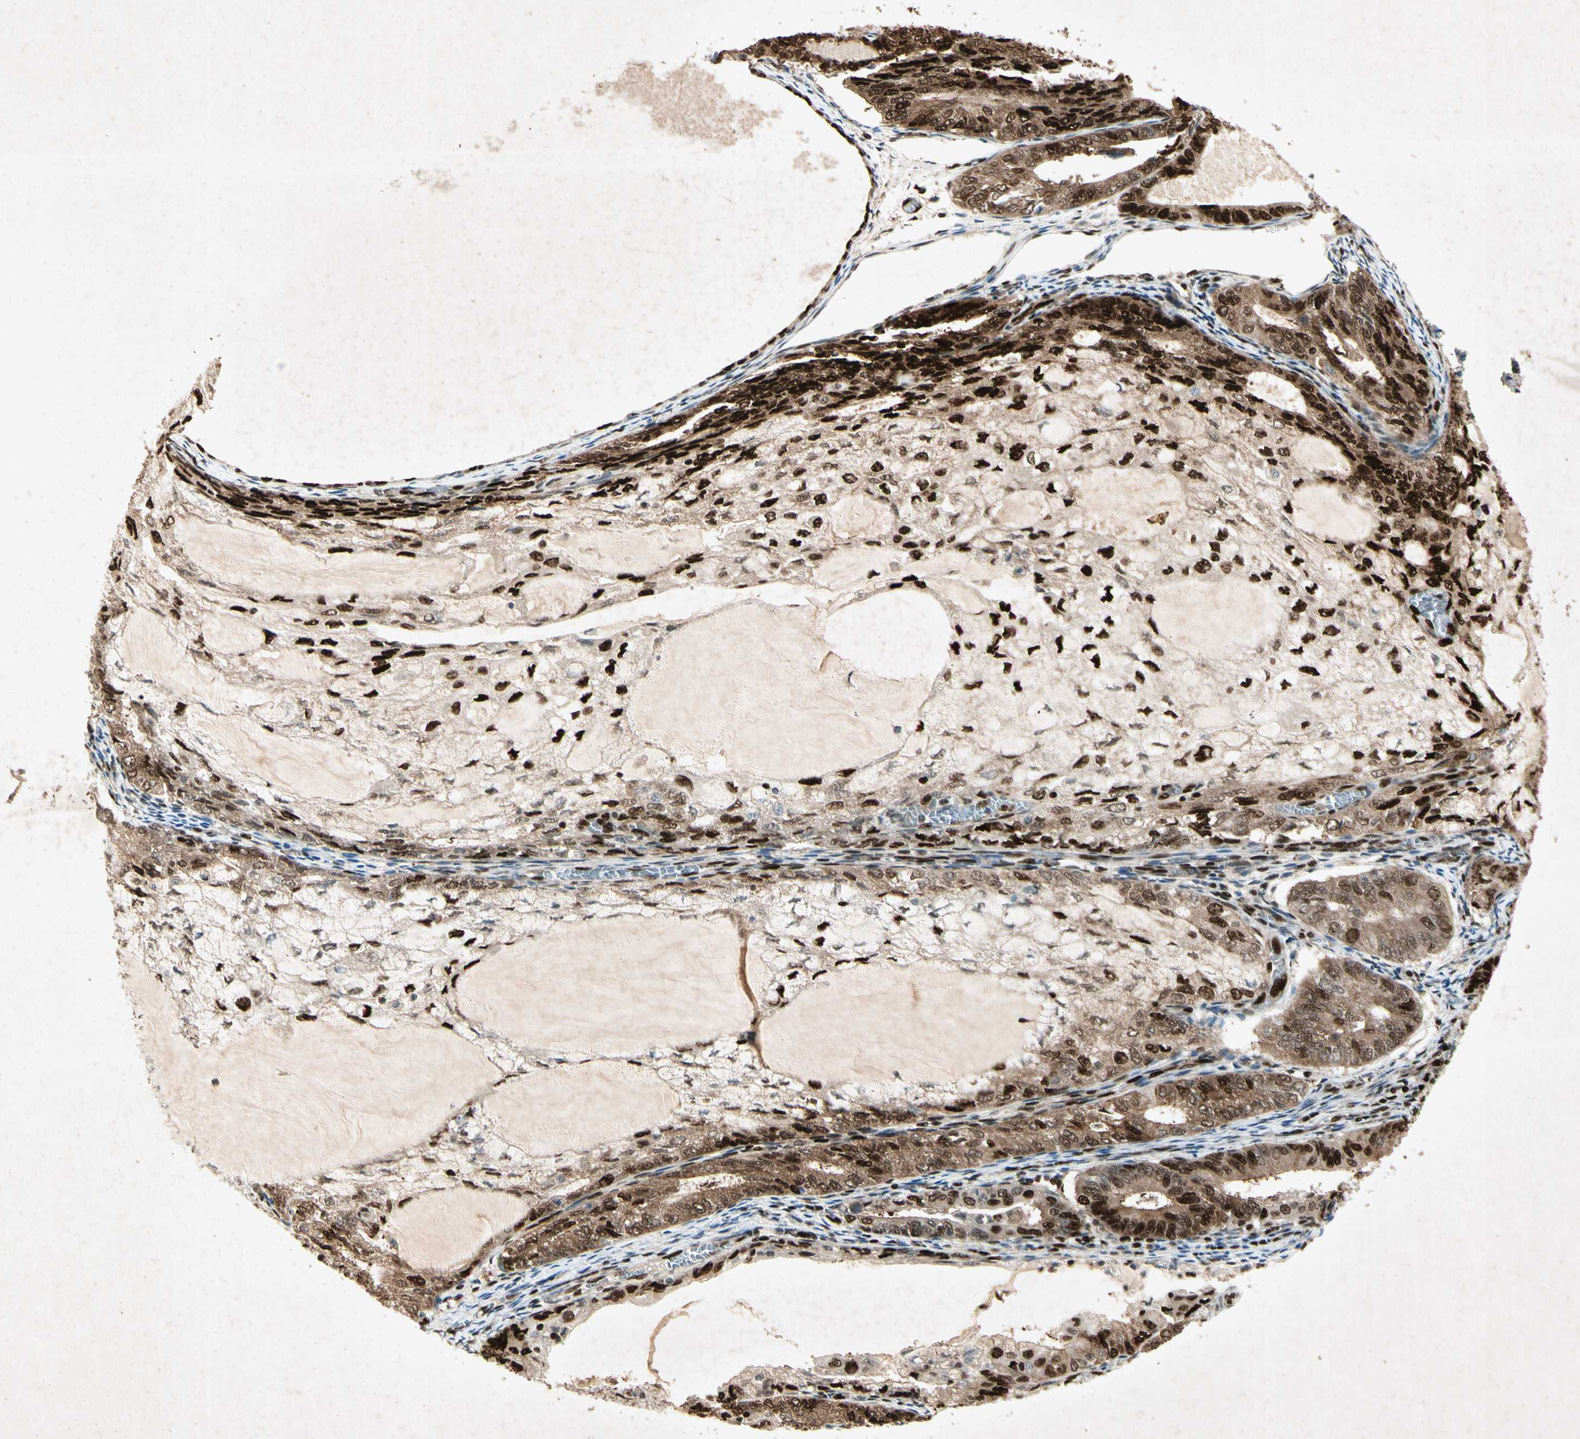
{"staining": {"intensity": "strong", "quantity": ">75%", "location": "cytoplasmic/membranous,nuclear"}, "tissue": "endometrial cancer", "cell_type": "Tumor cells", "image_type": "cancer", "snomed": [{"axis": "morphology", "description": "Adenocarcinoma, NOS"}, {"axis": "topography", "description": "Endometrium"}], "caption": "The image exhibits a brown stain indicating the presence of a protein in the cytoplasmic/membranous and nuclear of tumor cells in endometrial cancer.", "gene": "RNF43", "patient": {"sex": "female", "age": 81}}